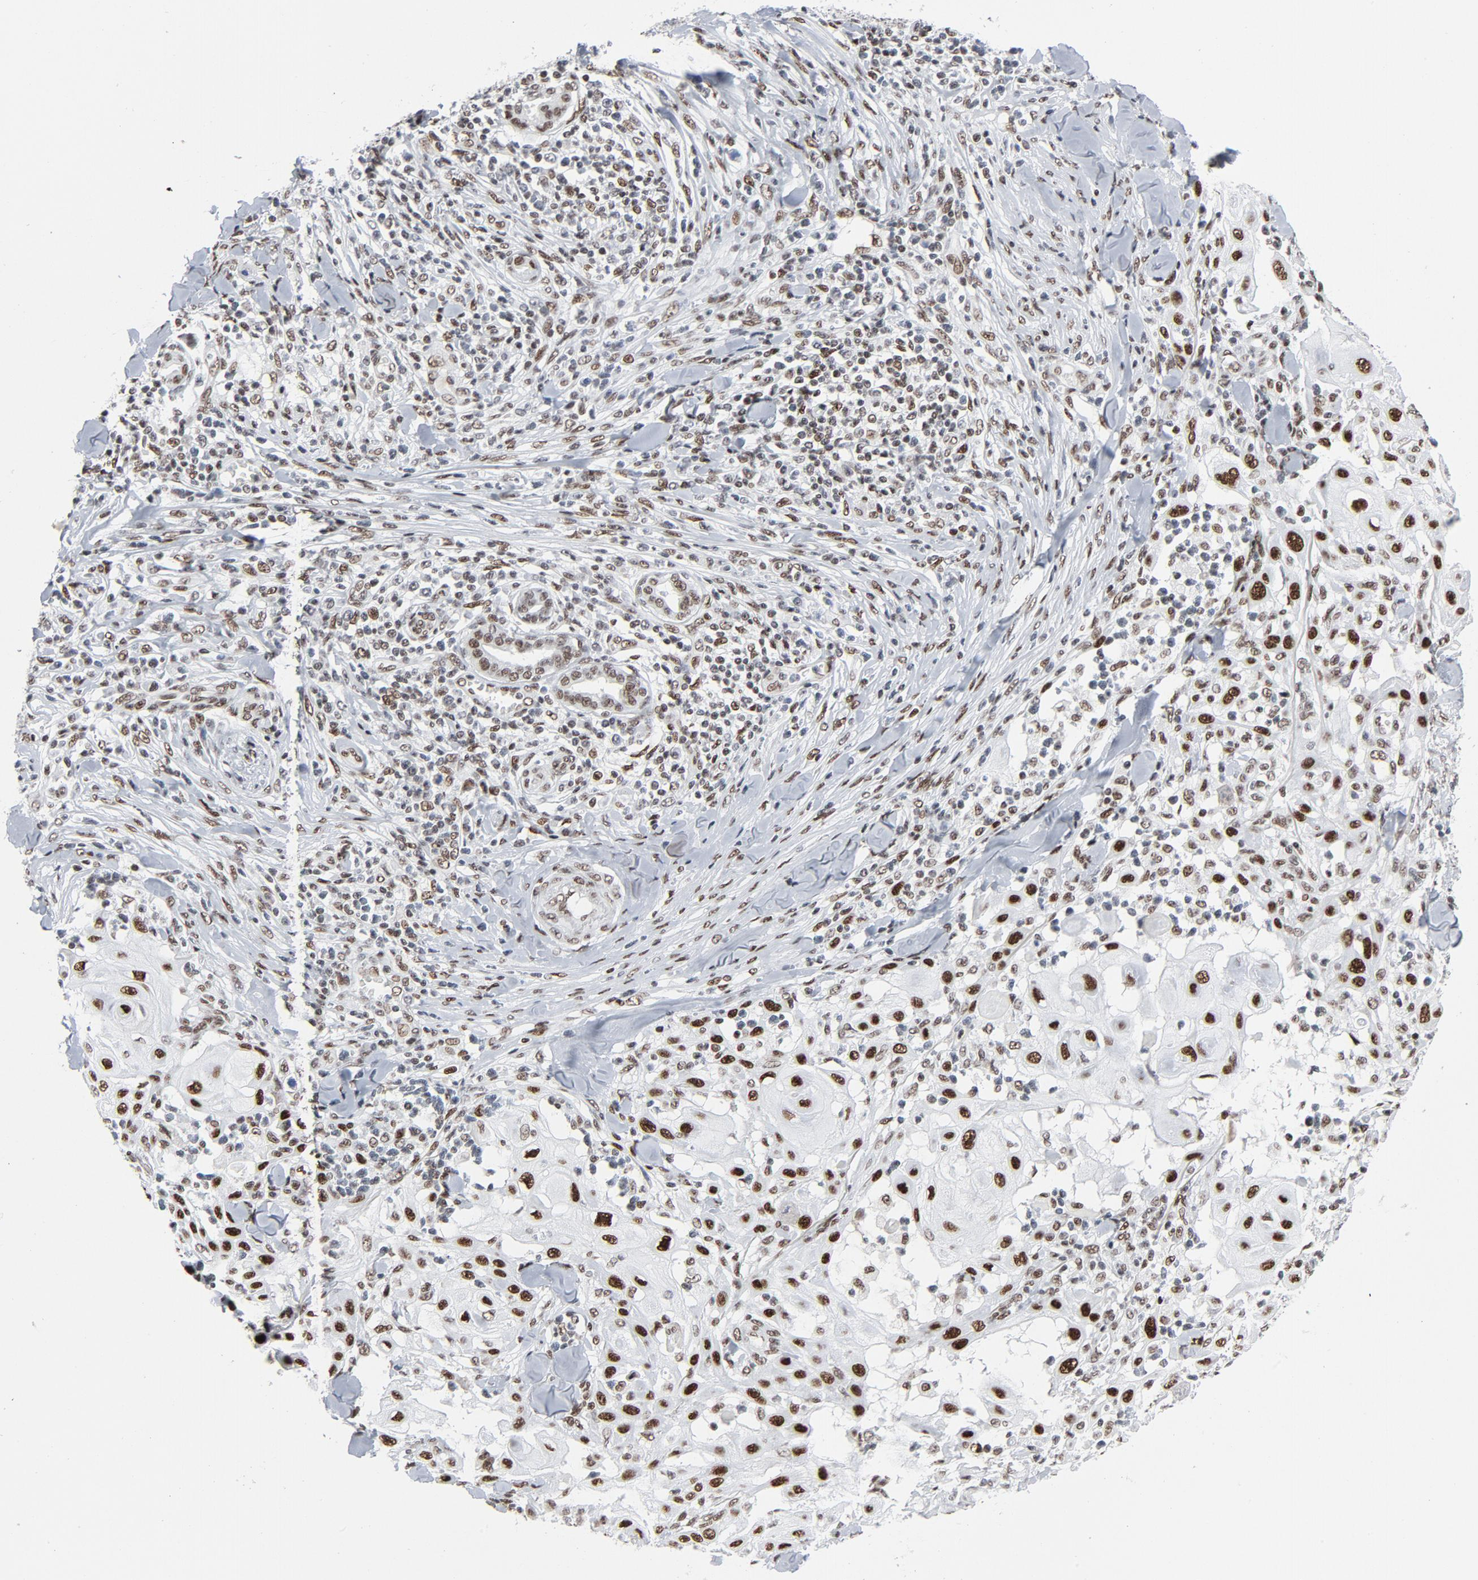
{"staining": {"intensity": "strong", "quantity": ">75%", "location": "nuclear"}, "tissue": "skin cancer", "cell_type": "Tumor cells", "image_type": "cancer", "snomed": [{"axis": "morphology", "description": "Squamous cell carcinoma, NOS"}, {"axis": "topography", "description": "Skin"}], "caption": "Immunohistochemical staining of skin squamous cell carcinoma demonstrates high levels of strong nuclear protein positivity in approximately >75% of tumor cells.", "gene": "HSF1", "patient": {"sex": "male", "age": 24}}